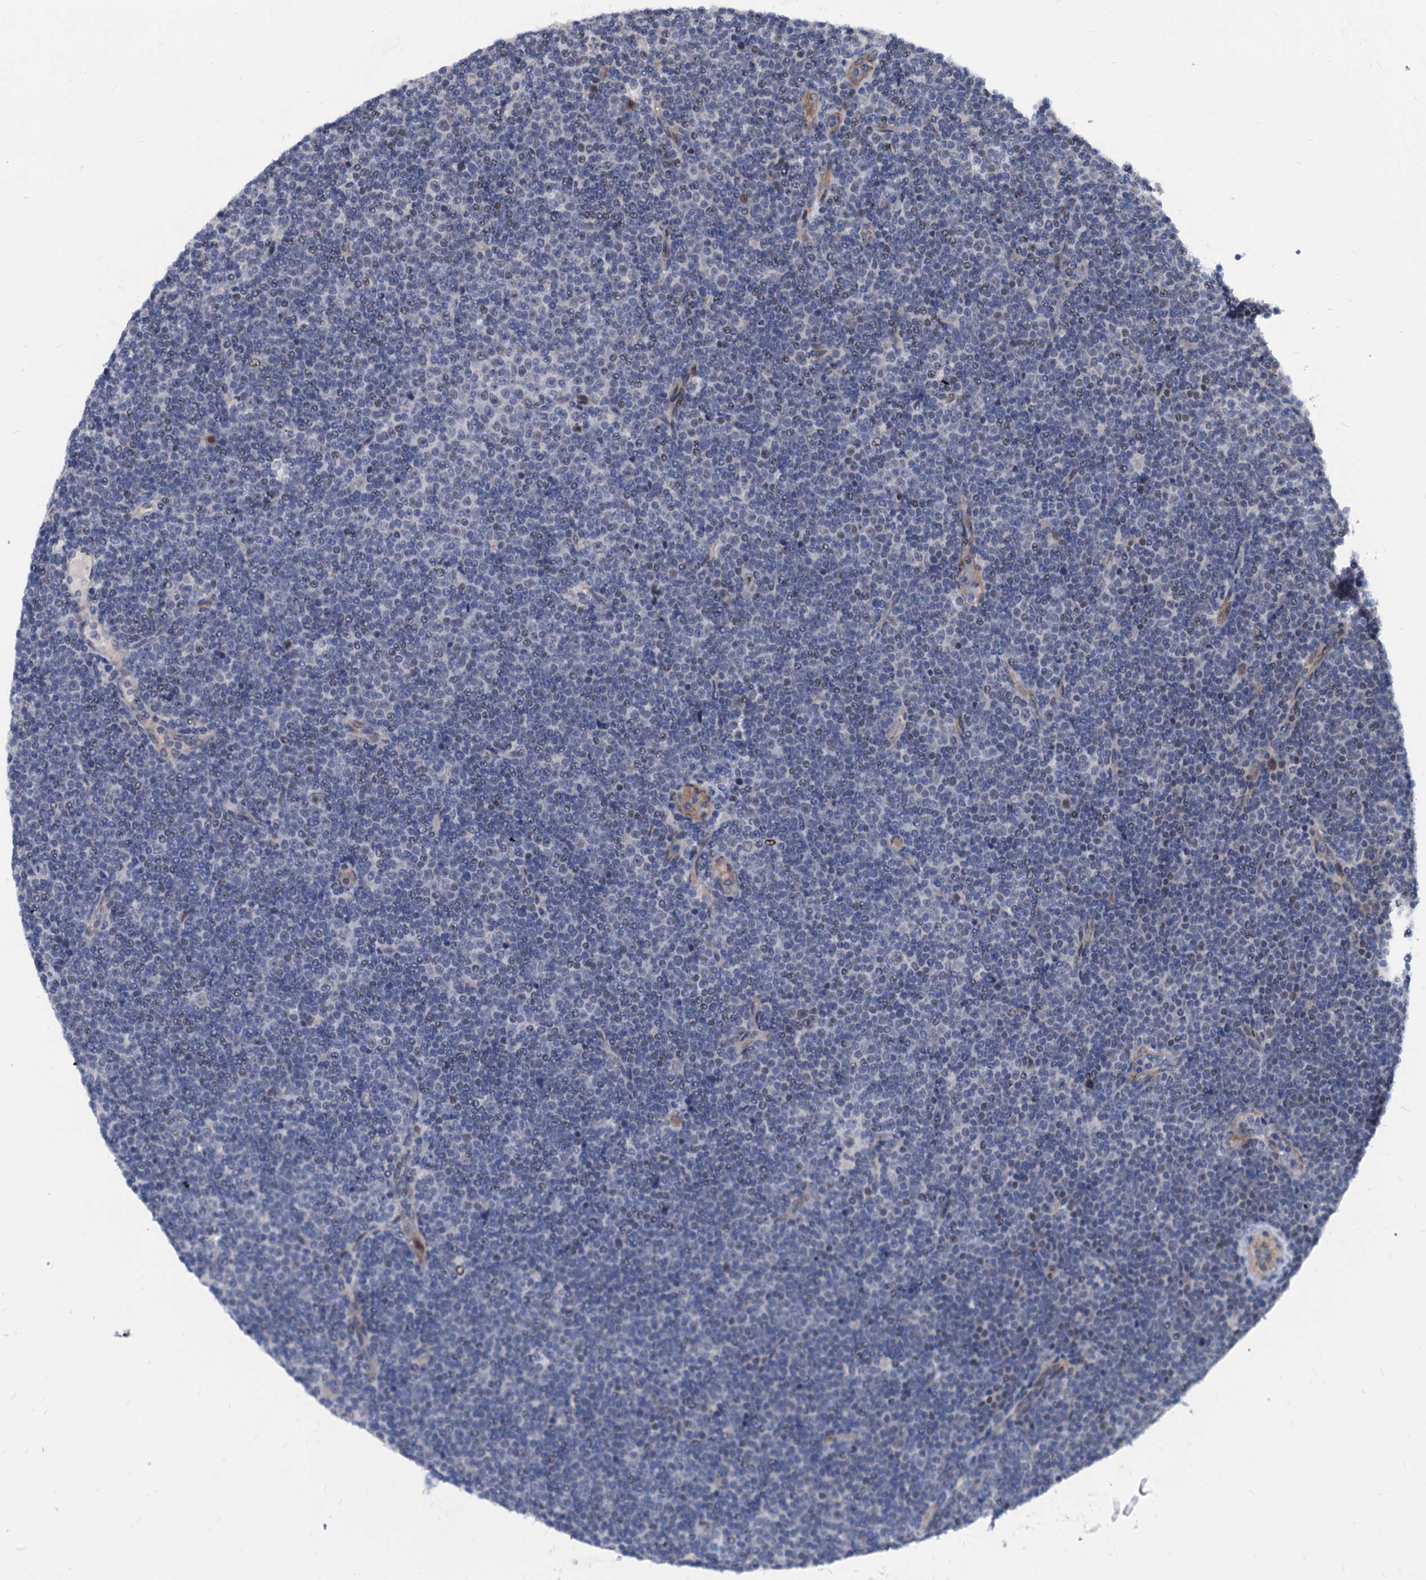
{"staining": {"intensity": "negative", "quantity": "none", "location": "none"}, "tissue": "lymphoma", "cell_type": "Tumor cells", "image_type": "cancer", "snomed": [{"axis": "morphology", "description": "Malignant lymphoma, non-Hodgkin's type, Low grade"}, {"axis": "topography", "description": "Lymph node"}], "caption": "There is no significant expression in tumor cells of lymphoma. Nuclei are stained in blue.", "gene": "HSF2", "patient": {"sex": "female", "age": 67}}